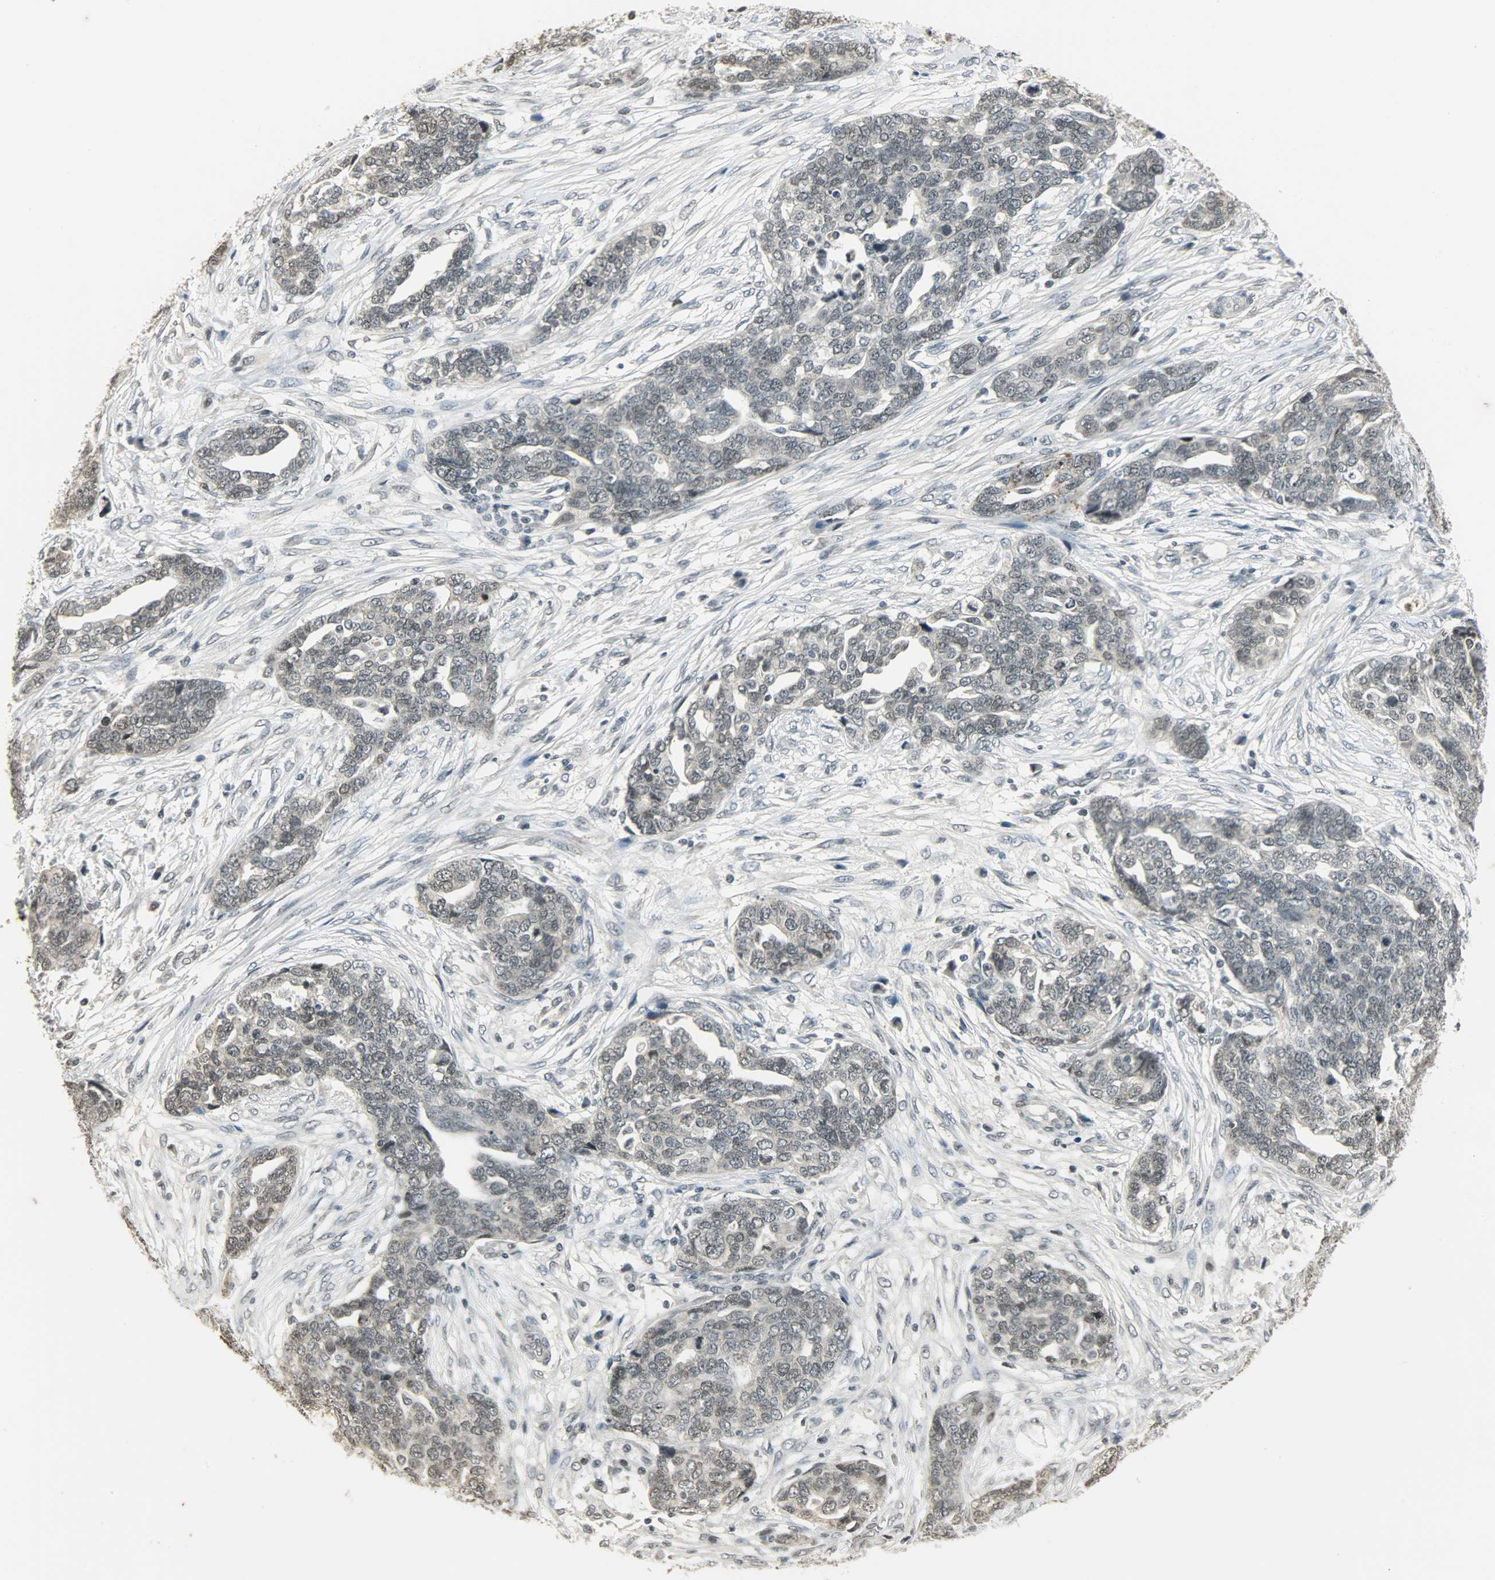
{"staining": {"intensity": "weak", "quantity": "<25%", "location": "nuclear"}, "tissue": "ovarian cancer", "cell_type": "Tumor cells", "image_type": "cancer", "snomed": [{"axis": "morphology", "description": "Normal tissue, NOS"}, {"axis": "morphology", "description": "Cystadenocarcinoma, serous, NOS"}, {"axis": "topography", "description": "Fallopian tube"}, {"axis": "topography", "description": "Ovary"}], "caption": "An immunohistochemistry histopathology image of serous cystadenocarcinoma (ovarian) is shown. There is no staining in tumor cells of serous cystadenocarcinoma (ovarian). (DAB (3,3'-diaminobenzidine) immunohistochemistry (IHC) with hematoxylin counter stain).", "gene": "SMARCA5", "patient": {"sex": "female", "age": 56}}